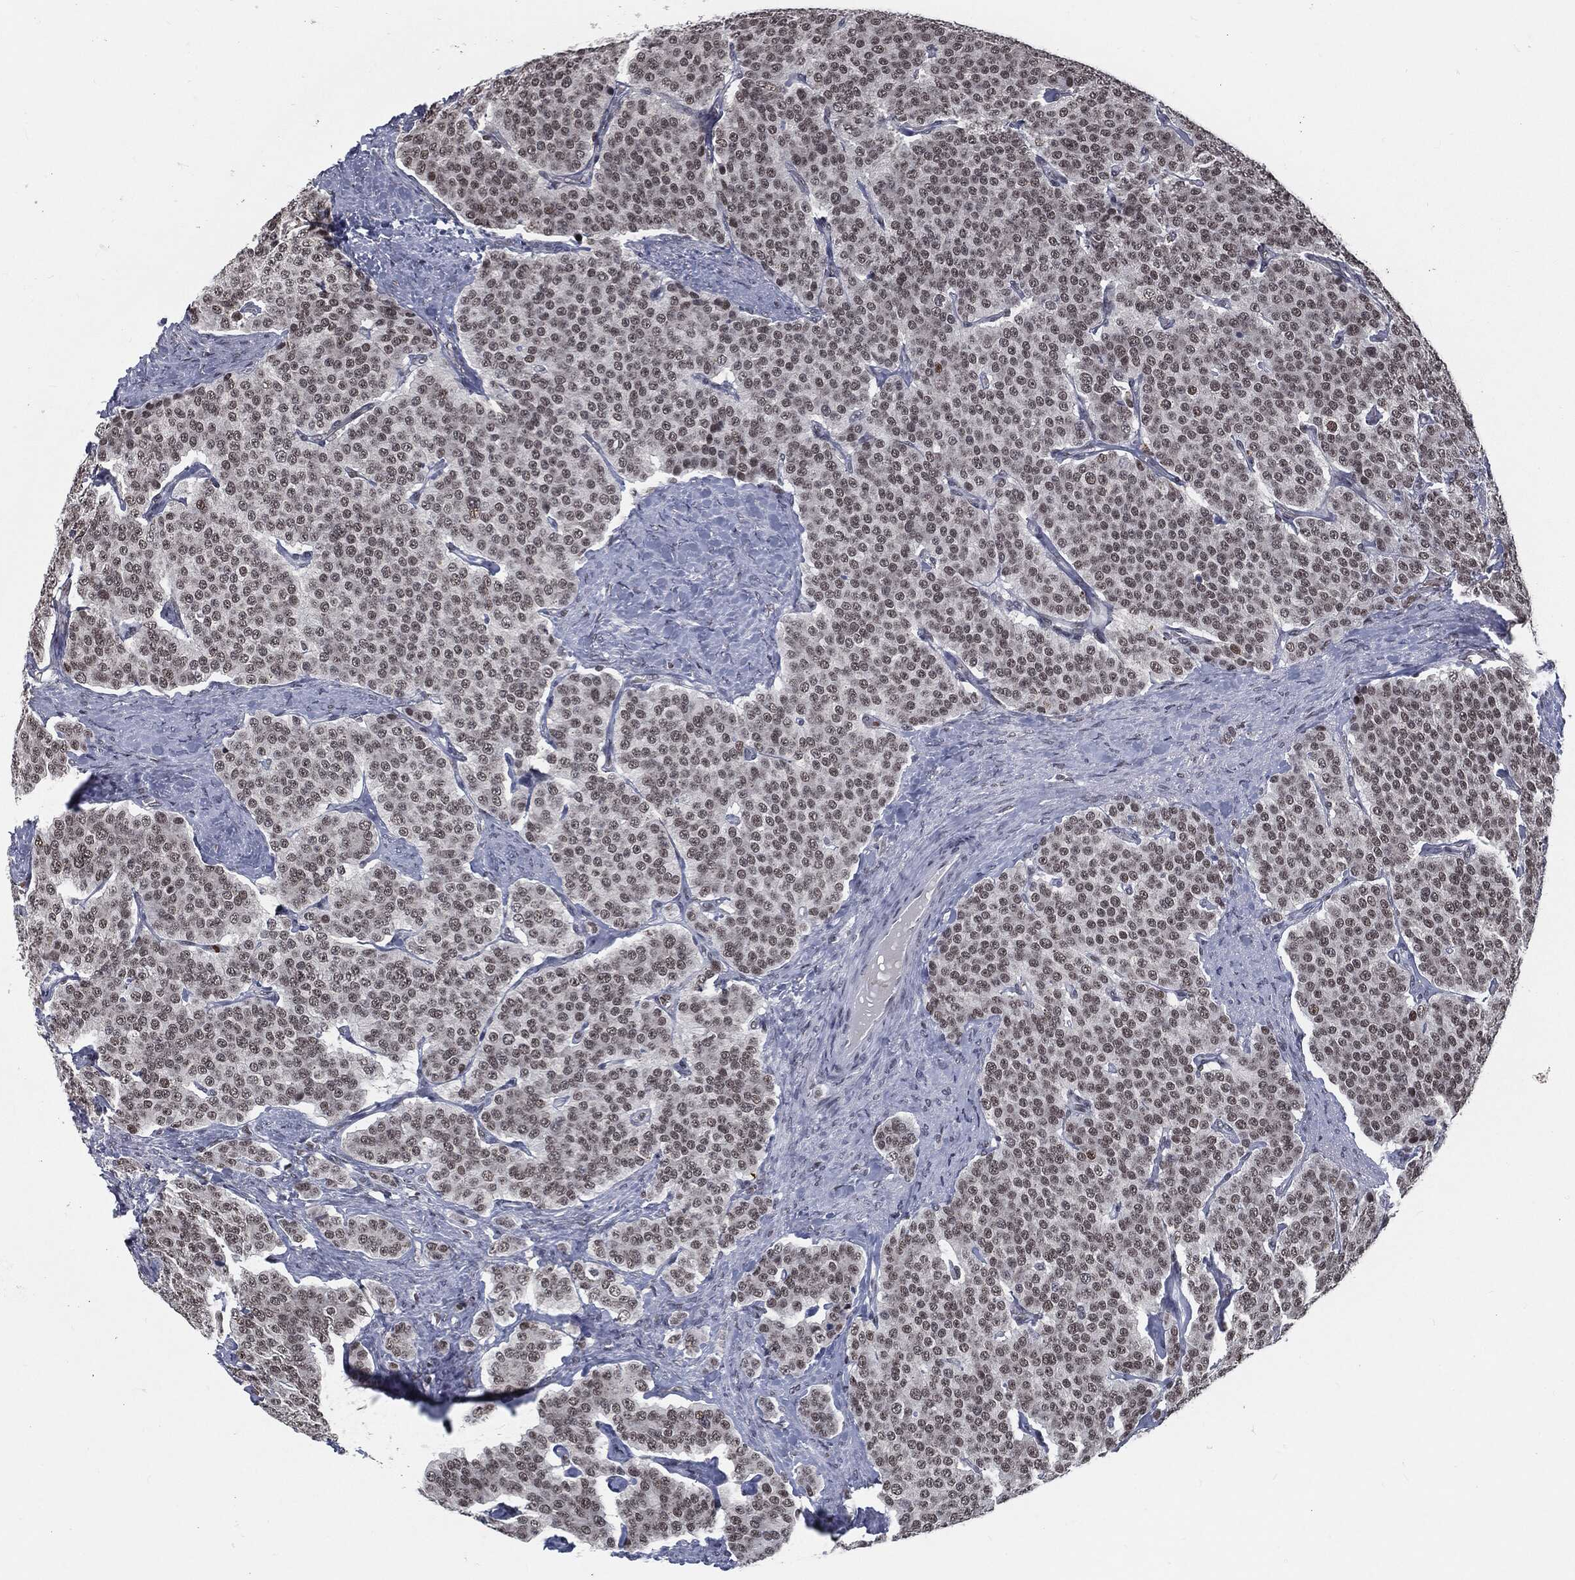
{"staining": {"intensity": "weak", "quantity": "25%-75%", "location": "nuclear"}, "tissue": "carcinoid", "cell_type": "Tumor cells", "image_type": "cancer", "snomed": [{"axis": "morphology", "description": "Carcinoid, malignant, NOS"}, {"axis": "topography", "description": "Small intestine"}], "caption": "Immunohistochemical staining of carcinoid exhibits low levels of weak nuclear protein positivity in approximately 25%-75% of tumor cells. (Stains: DAB in brown, nuclei in blue, Microscopy: brightfield microscopy at high magnification).", "gene": "ANXA1", "patient": {"sex": "female", "age": 58}}